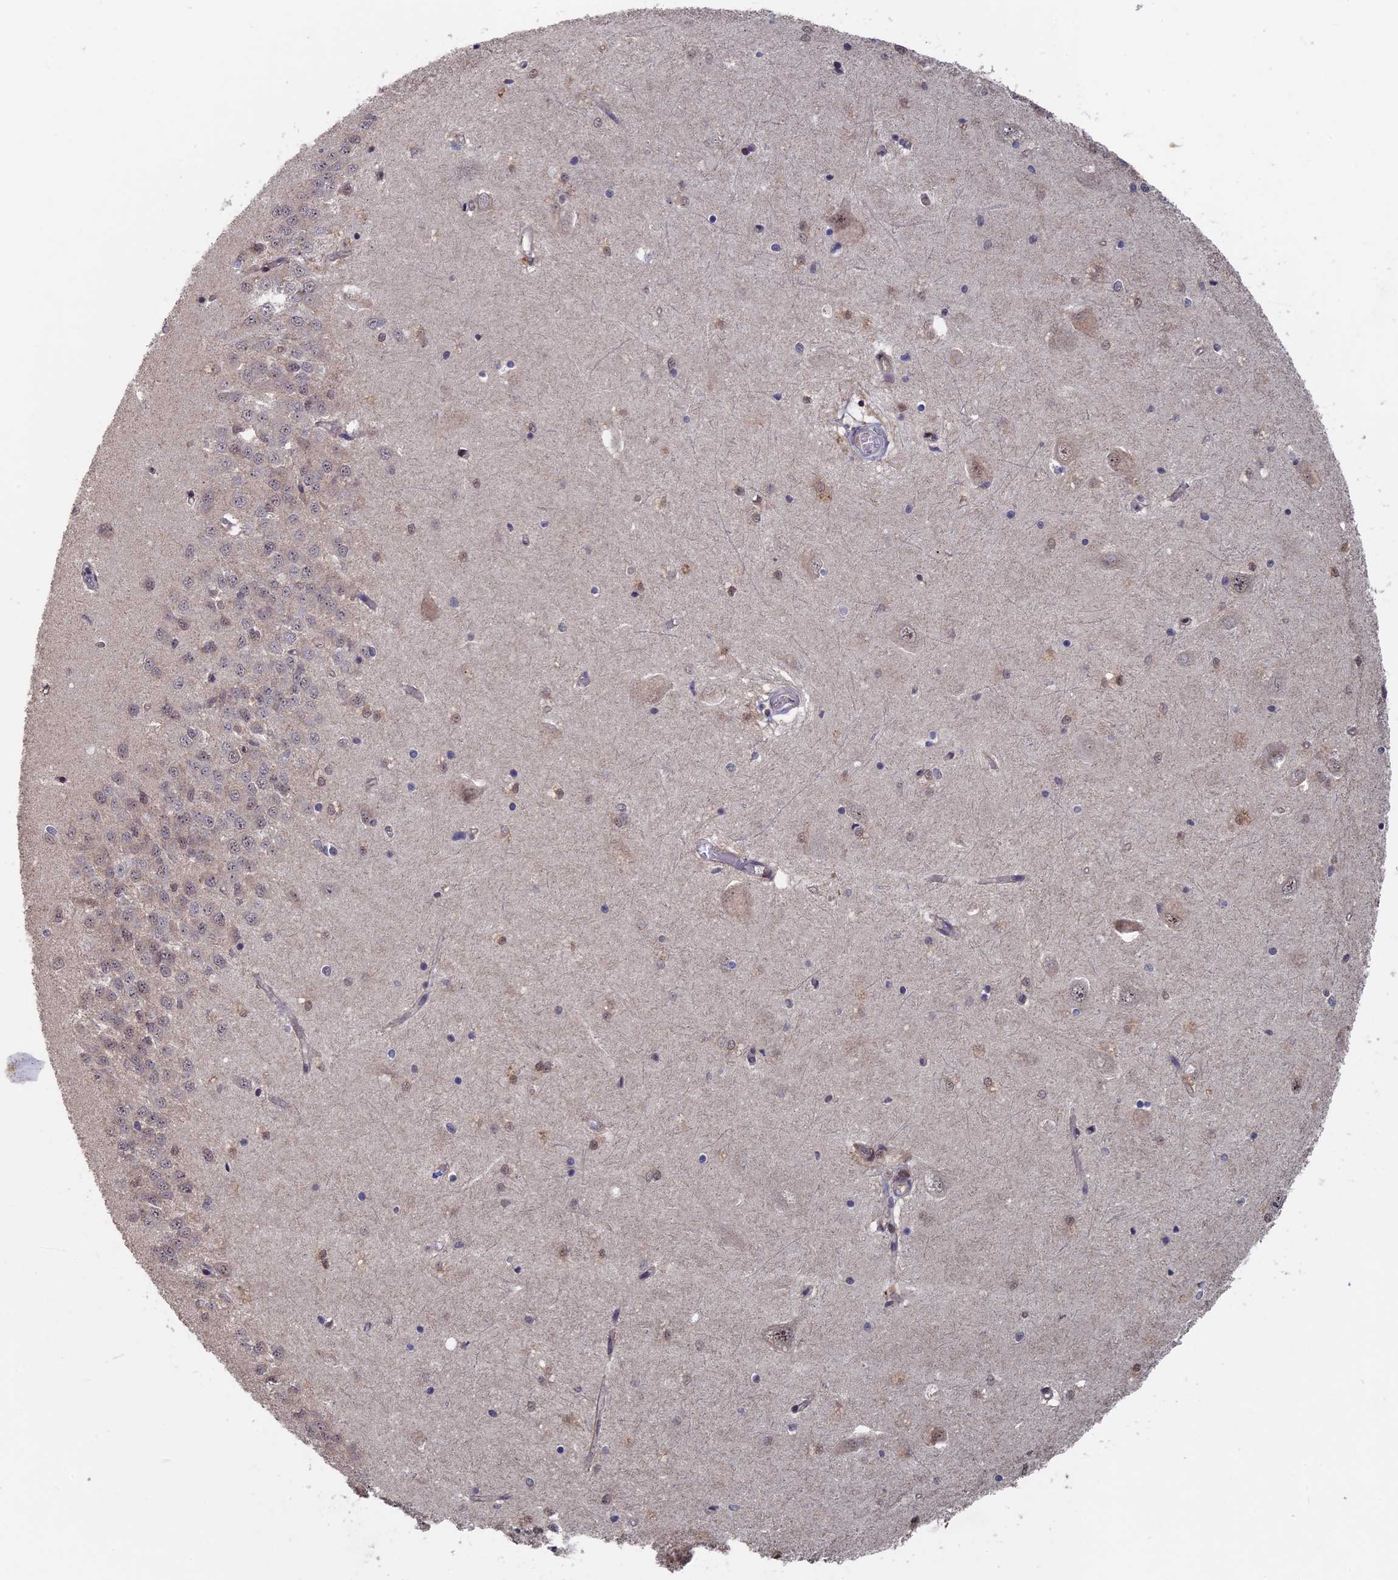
{"staining": {"intensity": "weak", "quantity": "<25%", "location": "cytoplasmic/membranous"}, "tissue": "hippocampus", "cell_type": "Glial cells", "image_type": "normal", "snomed": [{"axis": "morphology", "description": "Normal tissue, NOS"}, {"axis": "topography", "description": "Hippocampus"}], "caption": "Hippocampus stained for a protein using IHC demonstrates no expression glial cells.", "gene": "KIAA1328", "patient": {"sex": "male", "age": 45}}